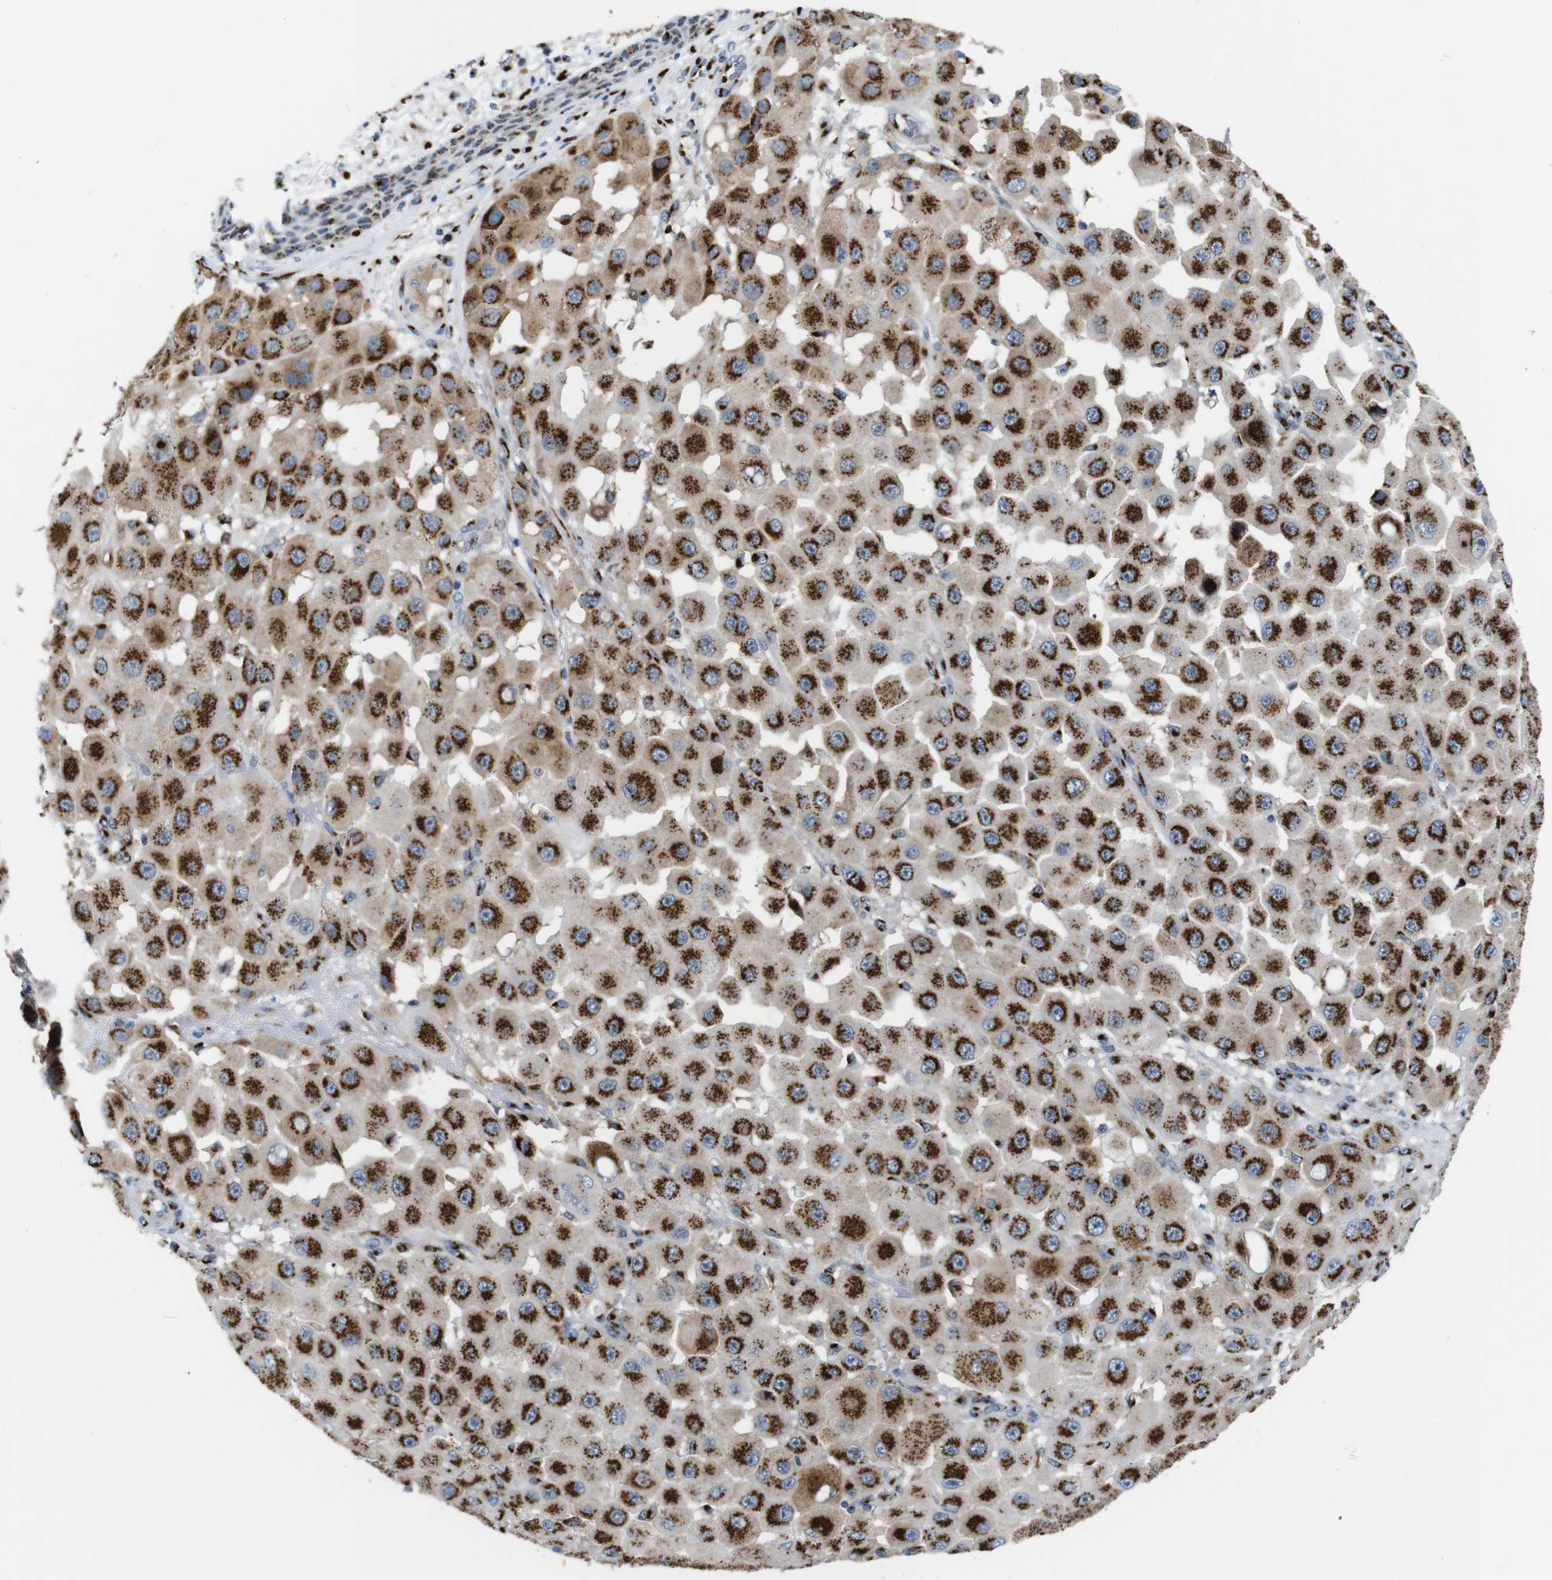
{"staining": {"intensity": "strong", "quantity": ">75%", "location": "cytoplasmic/membranous"}, "tissue": "melanoma", "cell_type": "Tumor cells", "image_type": "cancer", "snomed": [{"axis": "morphology", "description": "Malignant melanoma, NOS"}, {"axis": "topography", "description": "Skin"}], "caption": "This micrograph shows melanoma stained with immunohistochemistry to label a protein in brown. The cytoplasmic/membranous of tumor cells show strong positivity for the protein. Nuclei are counter-stained blue.", "gene": "TGOLN2", "patient": {"sex": "female", "age": 81}}